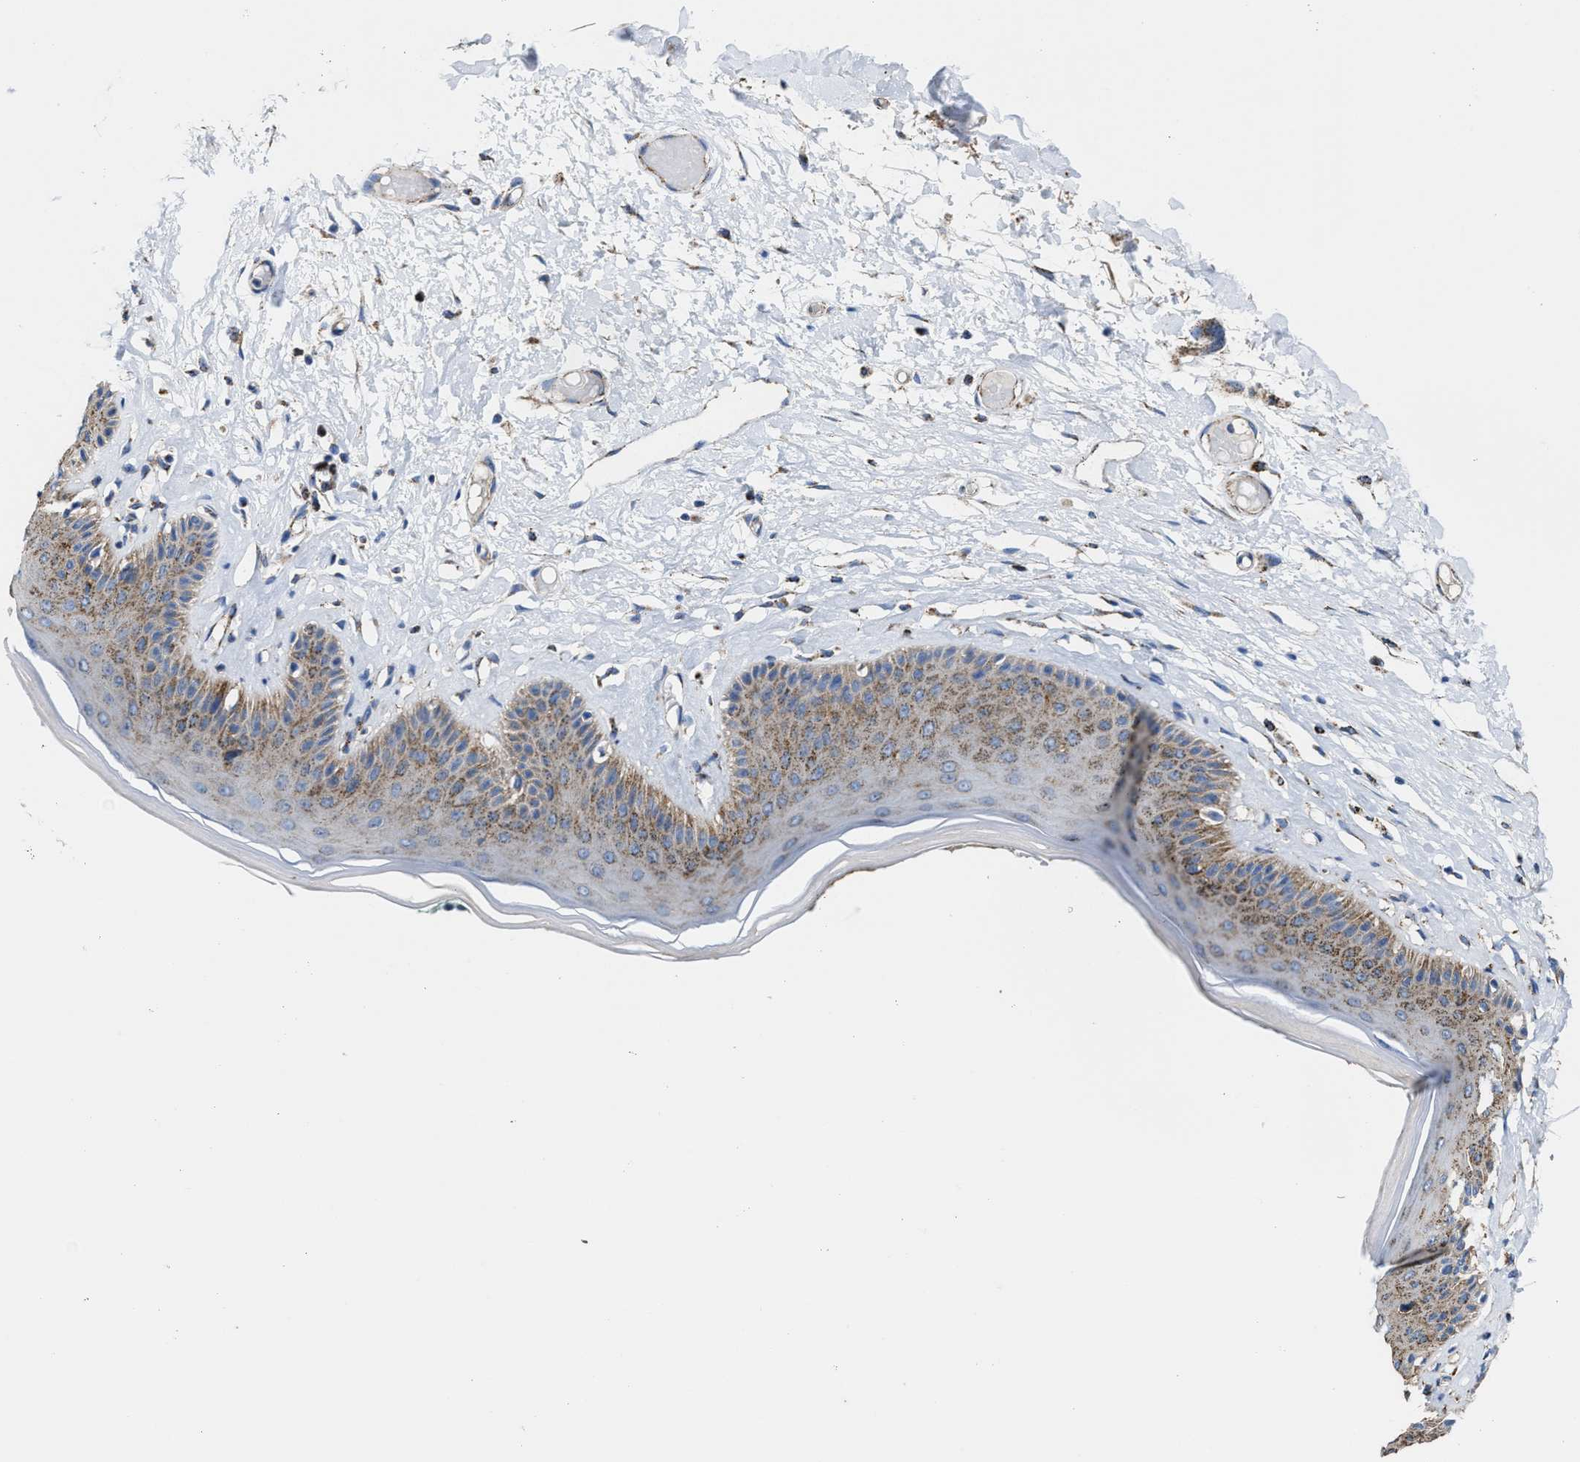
{"staining": {"intensity": "moderate", "quantity": ">75%", "location": "cytoplasmic/membranous"}, "tissue": "skin", "cell_type": "Epidermal cells", "image_type": "normal", "snomed": [{"axis": "morphology", "description": "Normal tissue, NOS"}, {"axis": "topography", "description": "Vulva"}], "caption": "Protein staining displays moderate cytoplasmic/membranous positivity in about >75% of epidermal cells in benign skin. (DAB (3,3'-diaminobenzidine) IHC, brown staining for protein, blue staining for nuclei).", "gene": "ALDH1B1", "patient": {"sex": "female", "age": 73}}